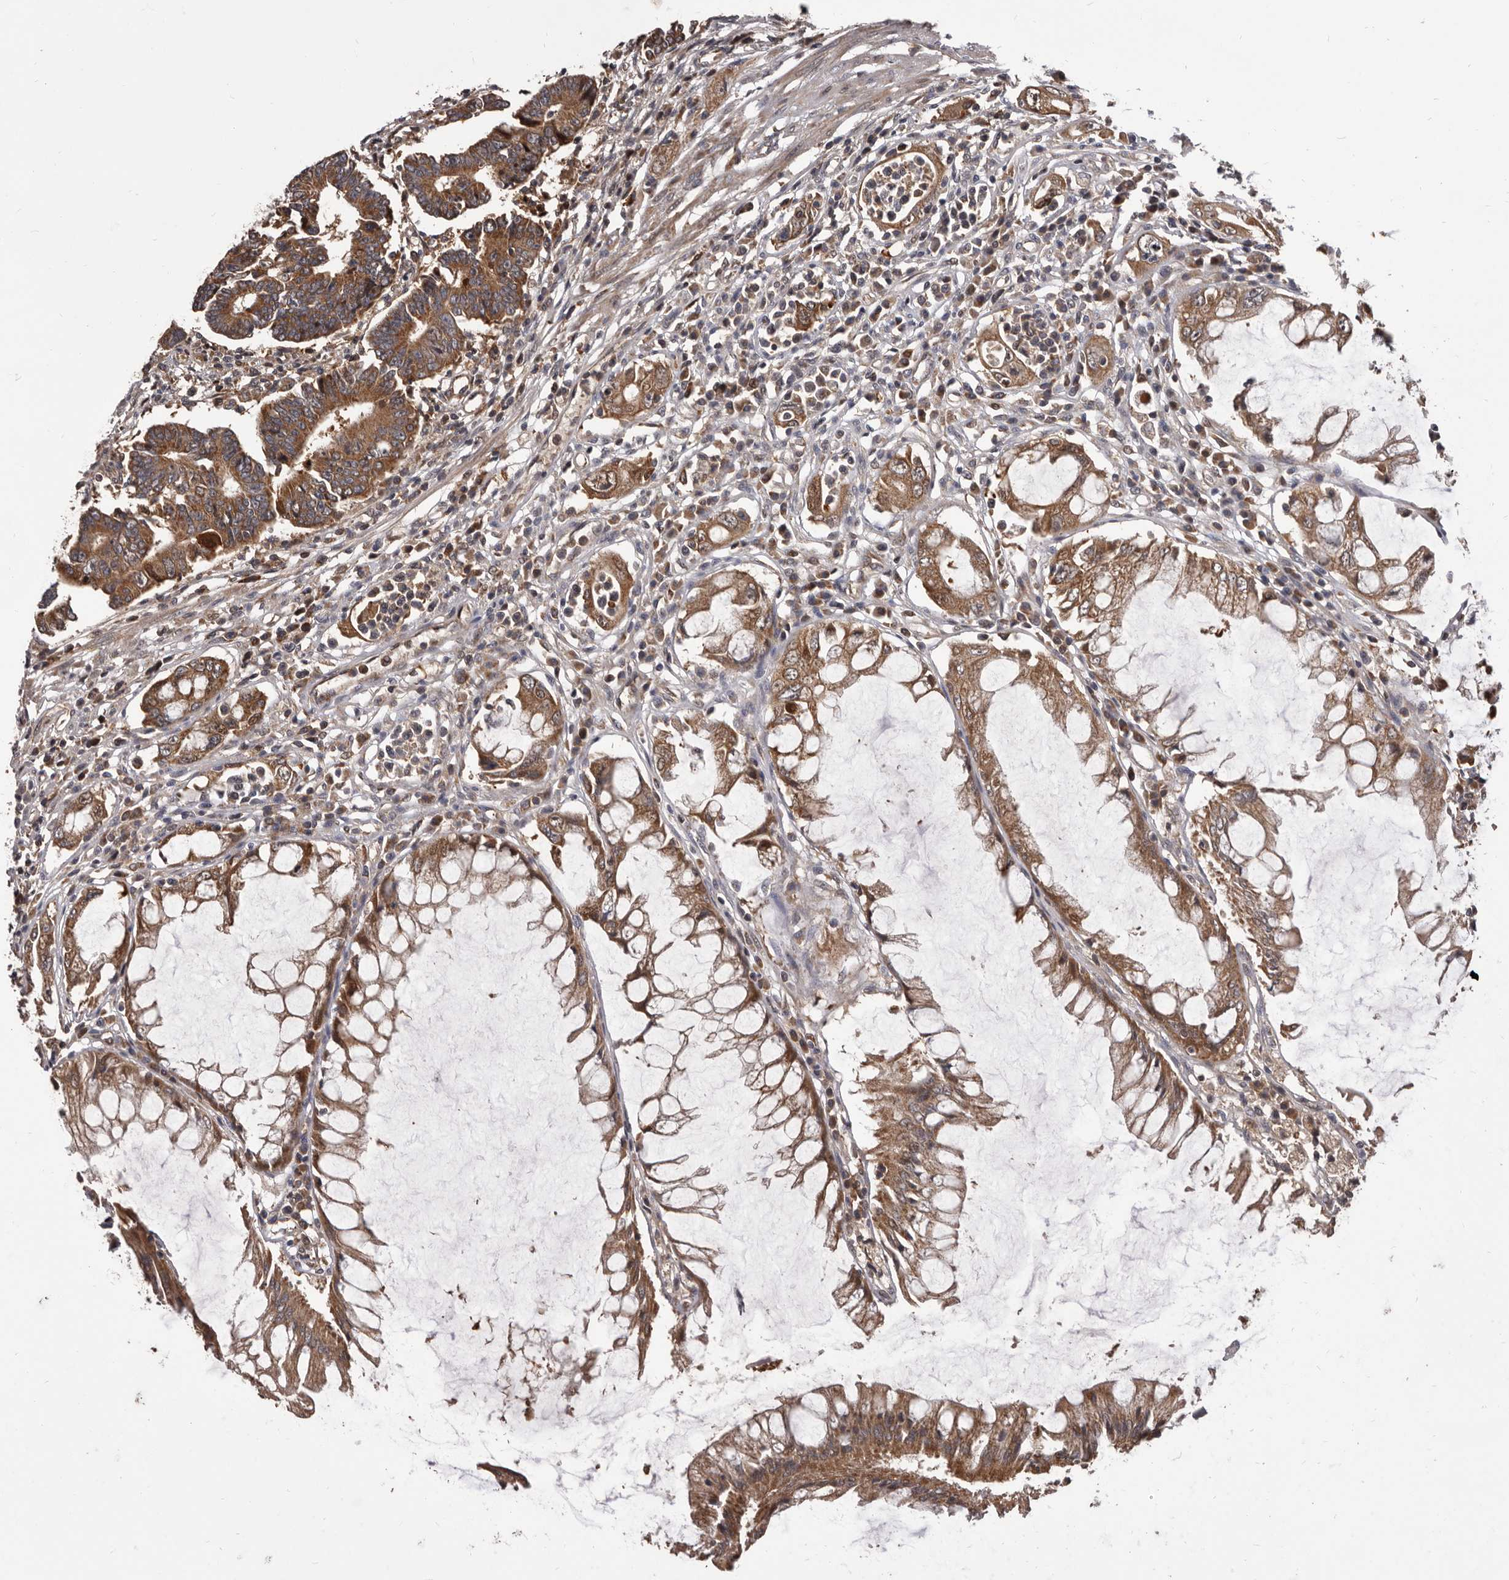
{"staining": {"intensity": "moderate", "quantity": ">75%", "location": "cytoplasmic/membranous"}, "tissue": "colorectal cancer", "cell_type": "Tumor cells", "image_type": "cancer", "snomed": [{"axis": "morphology", "description": "Adenocarcinoma, NOS"}, {"axis": "topography", "description": "Rectum"}], "caption": "Immunohistochemistry (IHC) of human colorectal adenocarcinoma exhibits medium levels of moderate cytoplasmic/membranous expression in approximately >75% of tumor cells.", "gene": "MAP3K14", "patient": {"sex": "female", "age": 65}}